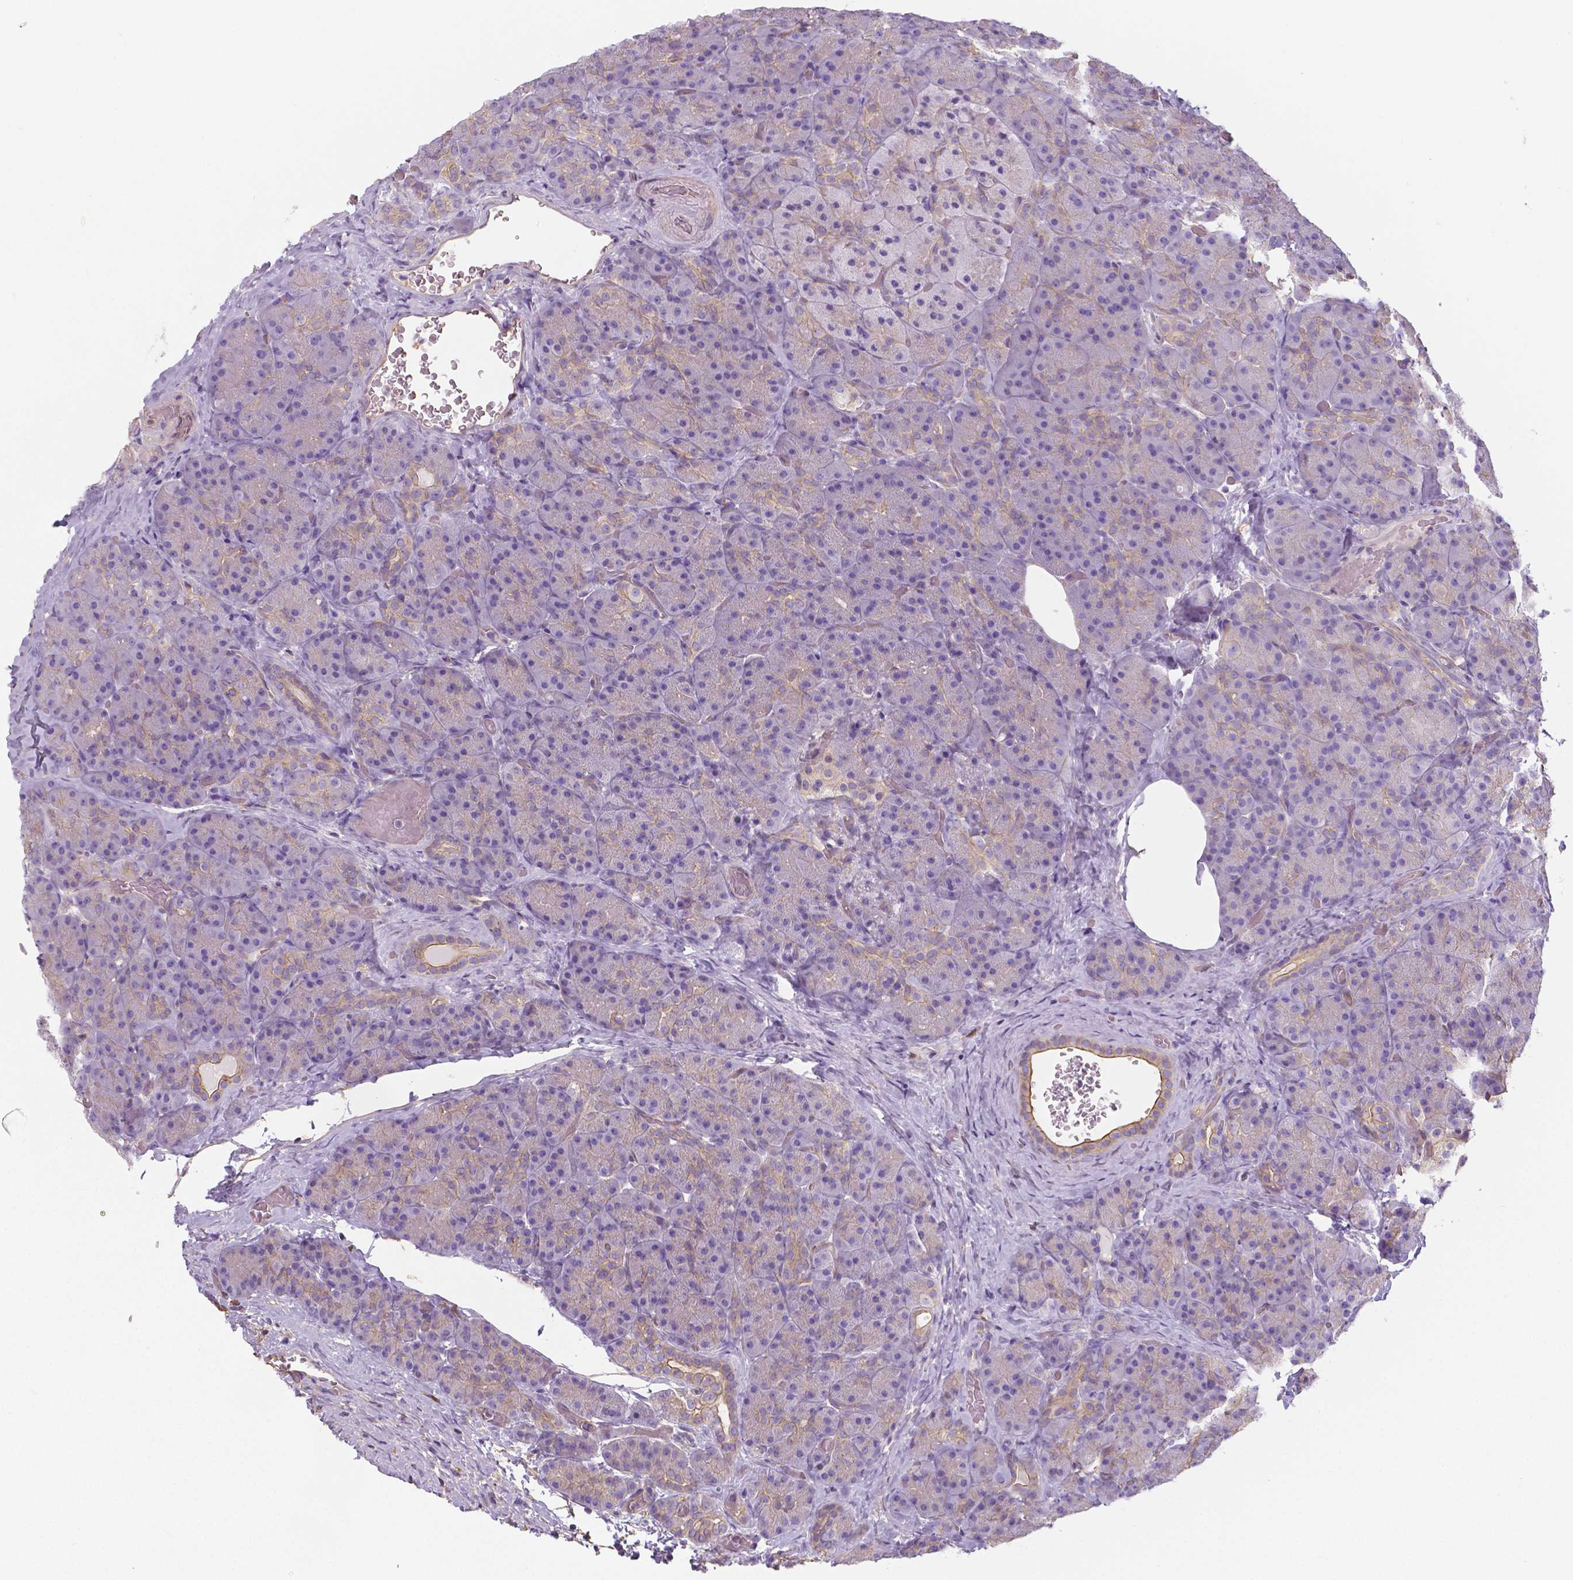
{"staining": {"intensity": "moderate", "quantity": "<25%", "location": "cytoplasmic/membranous"}, "tissue": "pancreas", "cell_type": "Exocrine glandular cells", "image_type": "normal", "snomed": [{"axis": "morphology", "description": "Normal tissue, NOS"}, {"axis": "topography", "description": "Pancreas"}], "caption": "About <25% of exocrine glandular cells in normal human pancreas demonstrate moderate cytoplasmic/membranous protein positivity as visualized by brown immunohistochemical staining.", "gene": "CRMP1", "patient": {"sex": "male", "age": 57}}